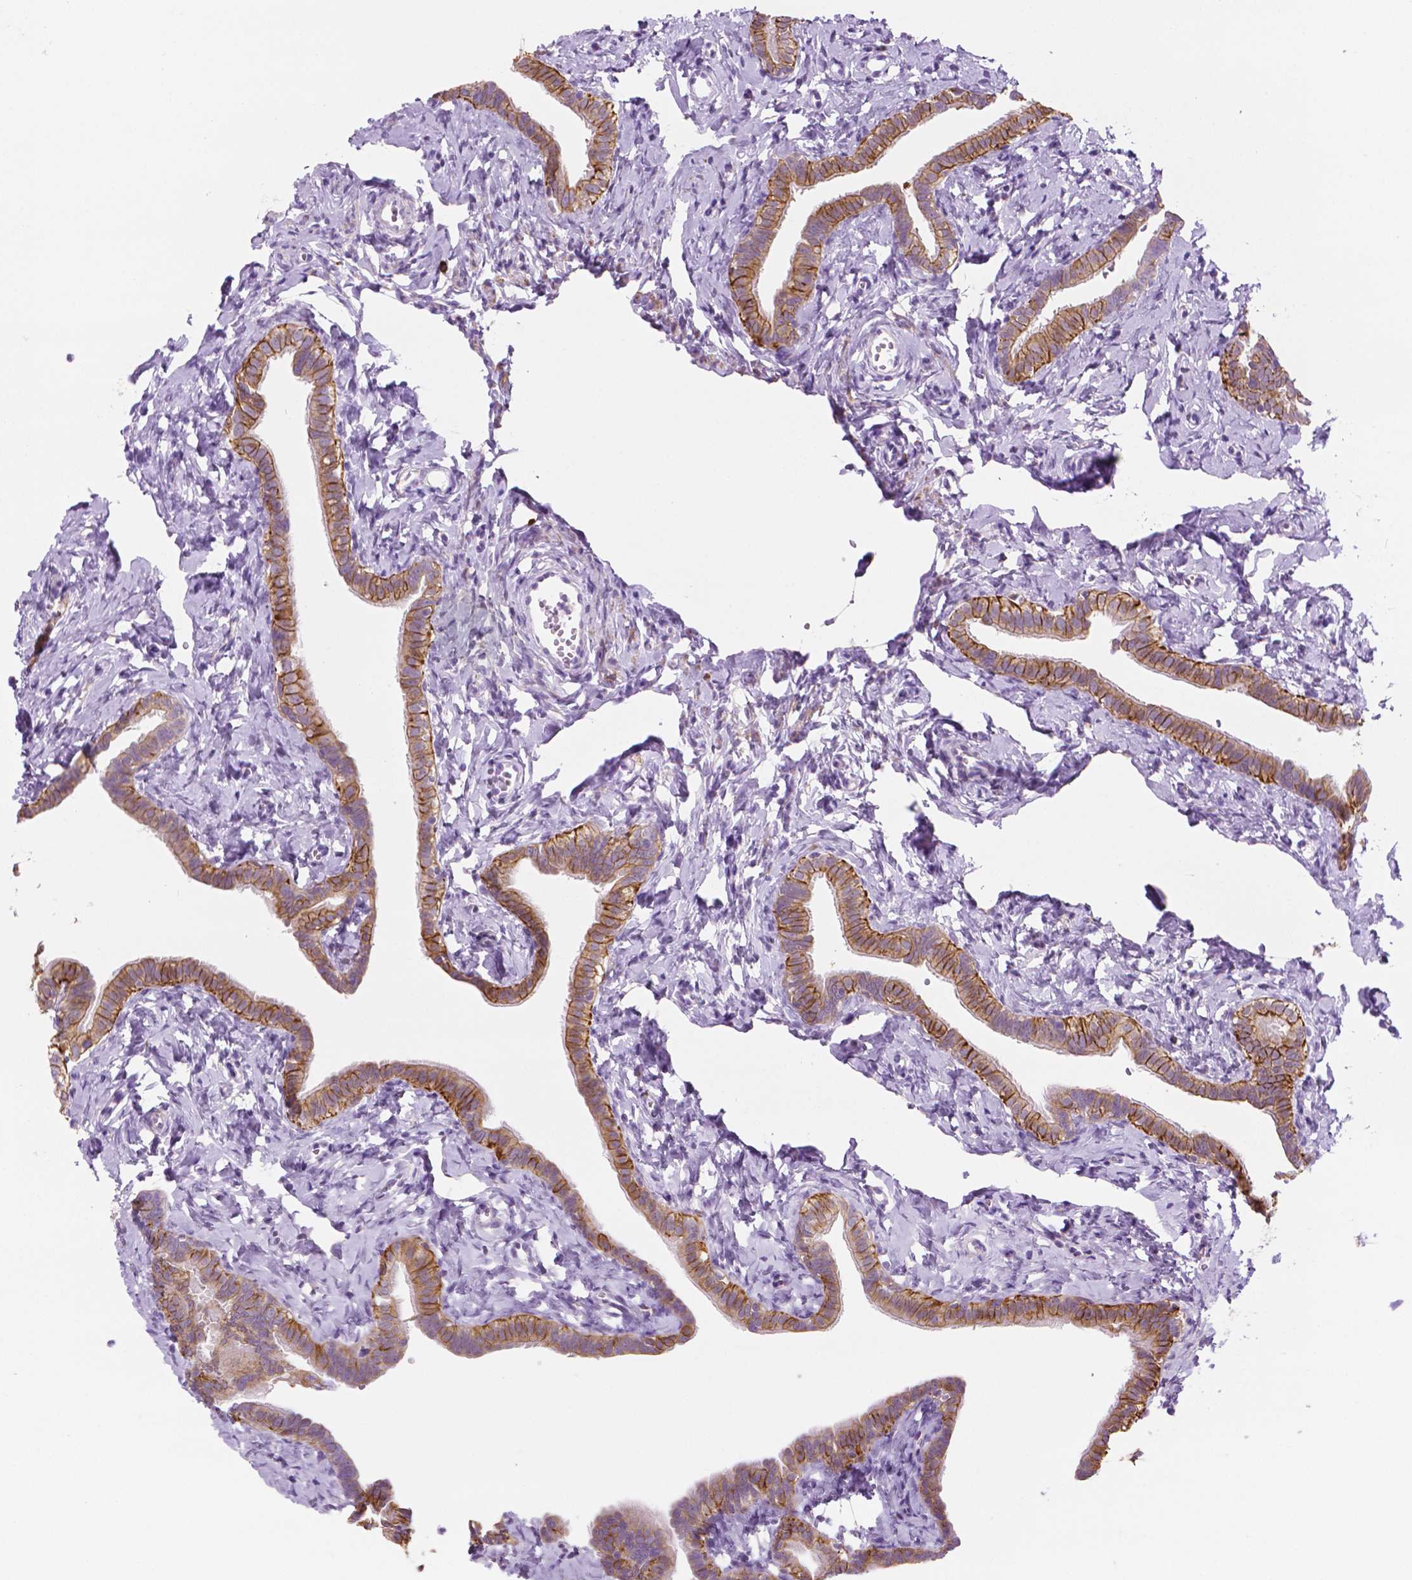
{"staining": {"intensity": "moderate", "quantity": "<25%", "location": "cytoplasmic/membranous"}, "tissue": "fallopian tube", "cell_type": "Glandular cells", "image_type": "normal", "snomed": [{"axis": "morphology", "description": "Normal tissue, NOS"}, {"axis": "topography", "description": "Fallopian tube"}], "caption": "This micrograph demonstrates IHC staining of unremarkable human fallopian tube, with low moderate cytoplasmic/membranous positivity in about <25% of glandular cells.", "gene": "EPPK1", "patient": {"sex": "female", "age": 41}}